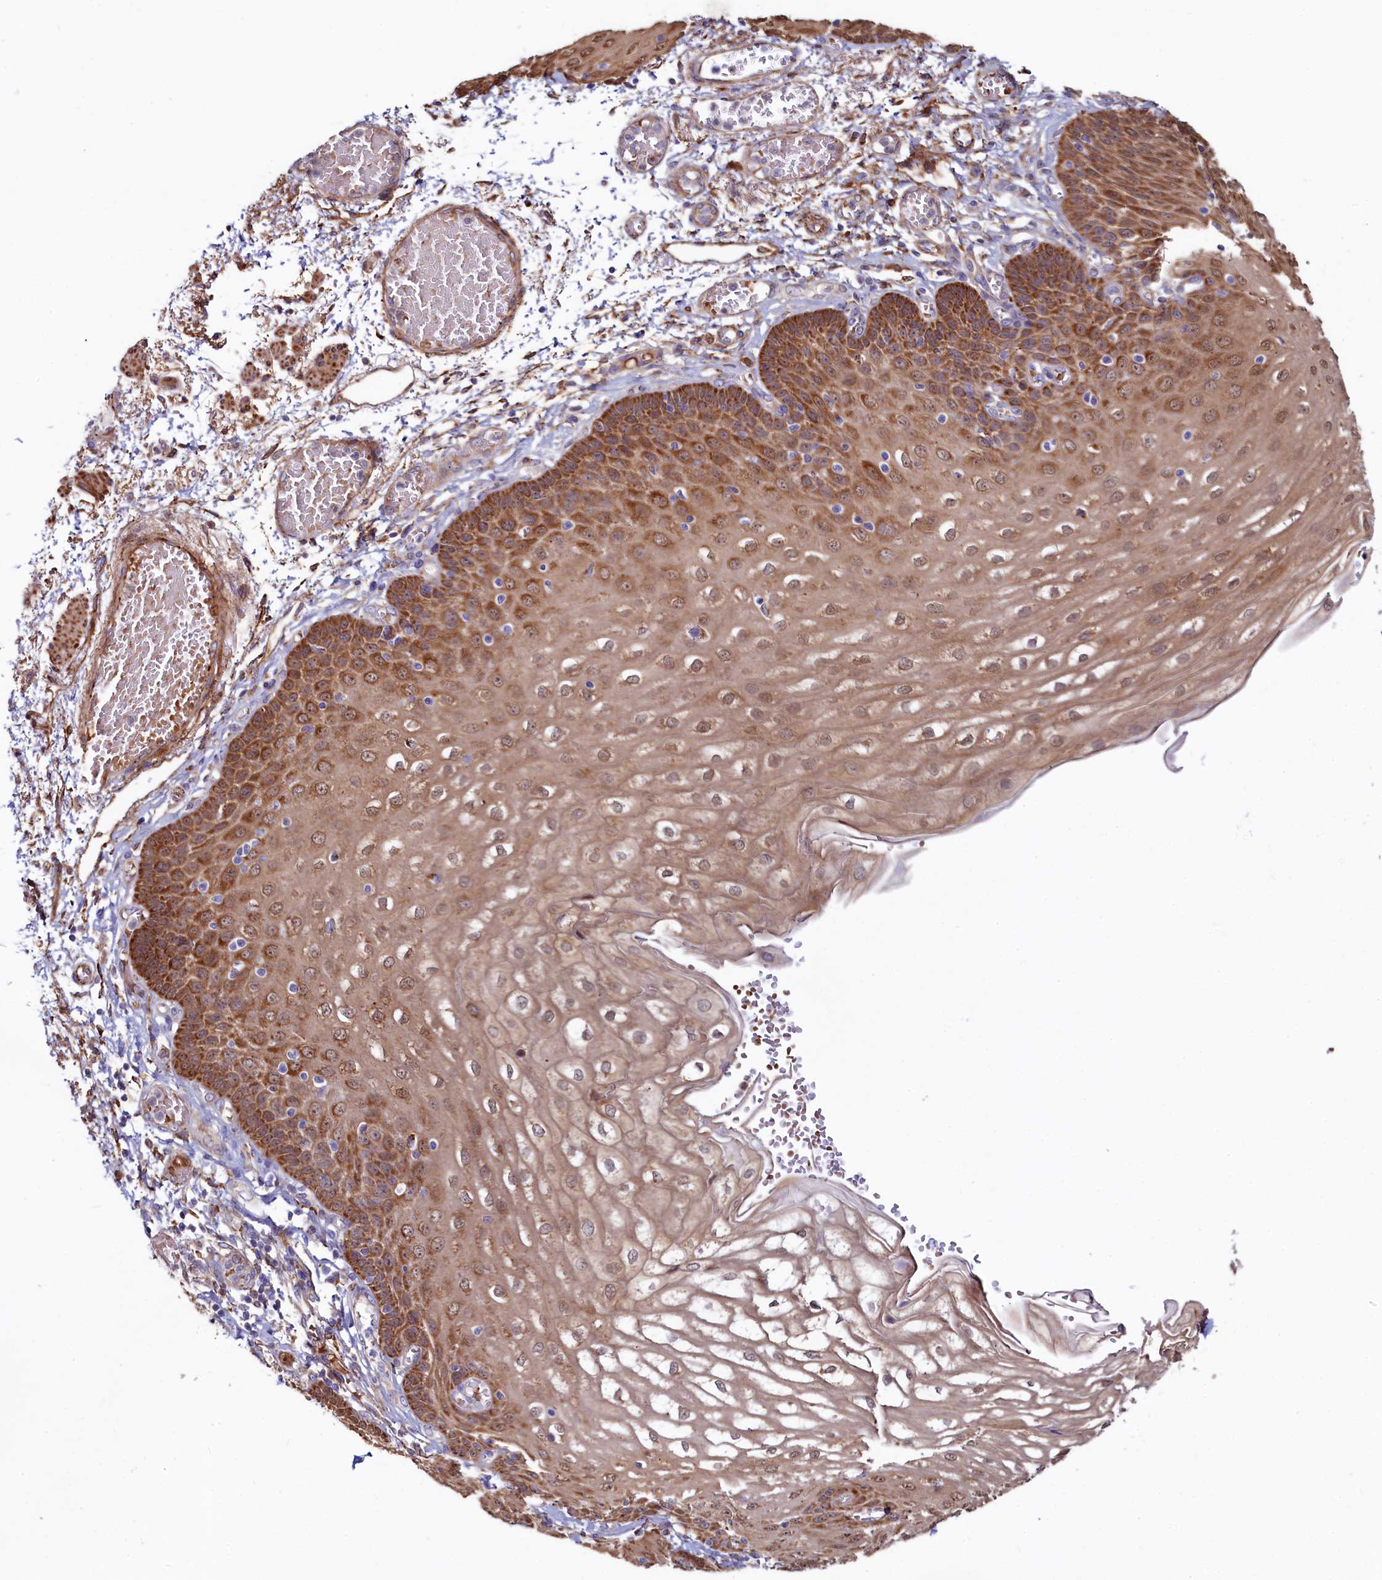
{"staining": {"intensity": "moderate", "quantity": ">75%", "location": "cytoplasmic/membranous"}, "tissue": "esophagus", "cell_type": "Squamous epithelial cells", "image_type": "normal", "snomed": [{"axis": "morphology", "description": "Normal tissue, NOS"}, {"axis": "topography", "description": "Esophagus"}], "caption": "An IHC image of normal tissue is shown. Protein staining in brown labels moderate cytoplasmic/membranous positivity in esophagus within squamous epithelial cells.", "gene": "ASTE1", "patient": {"sex": "male", "age": 81}}